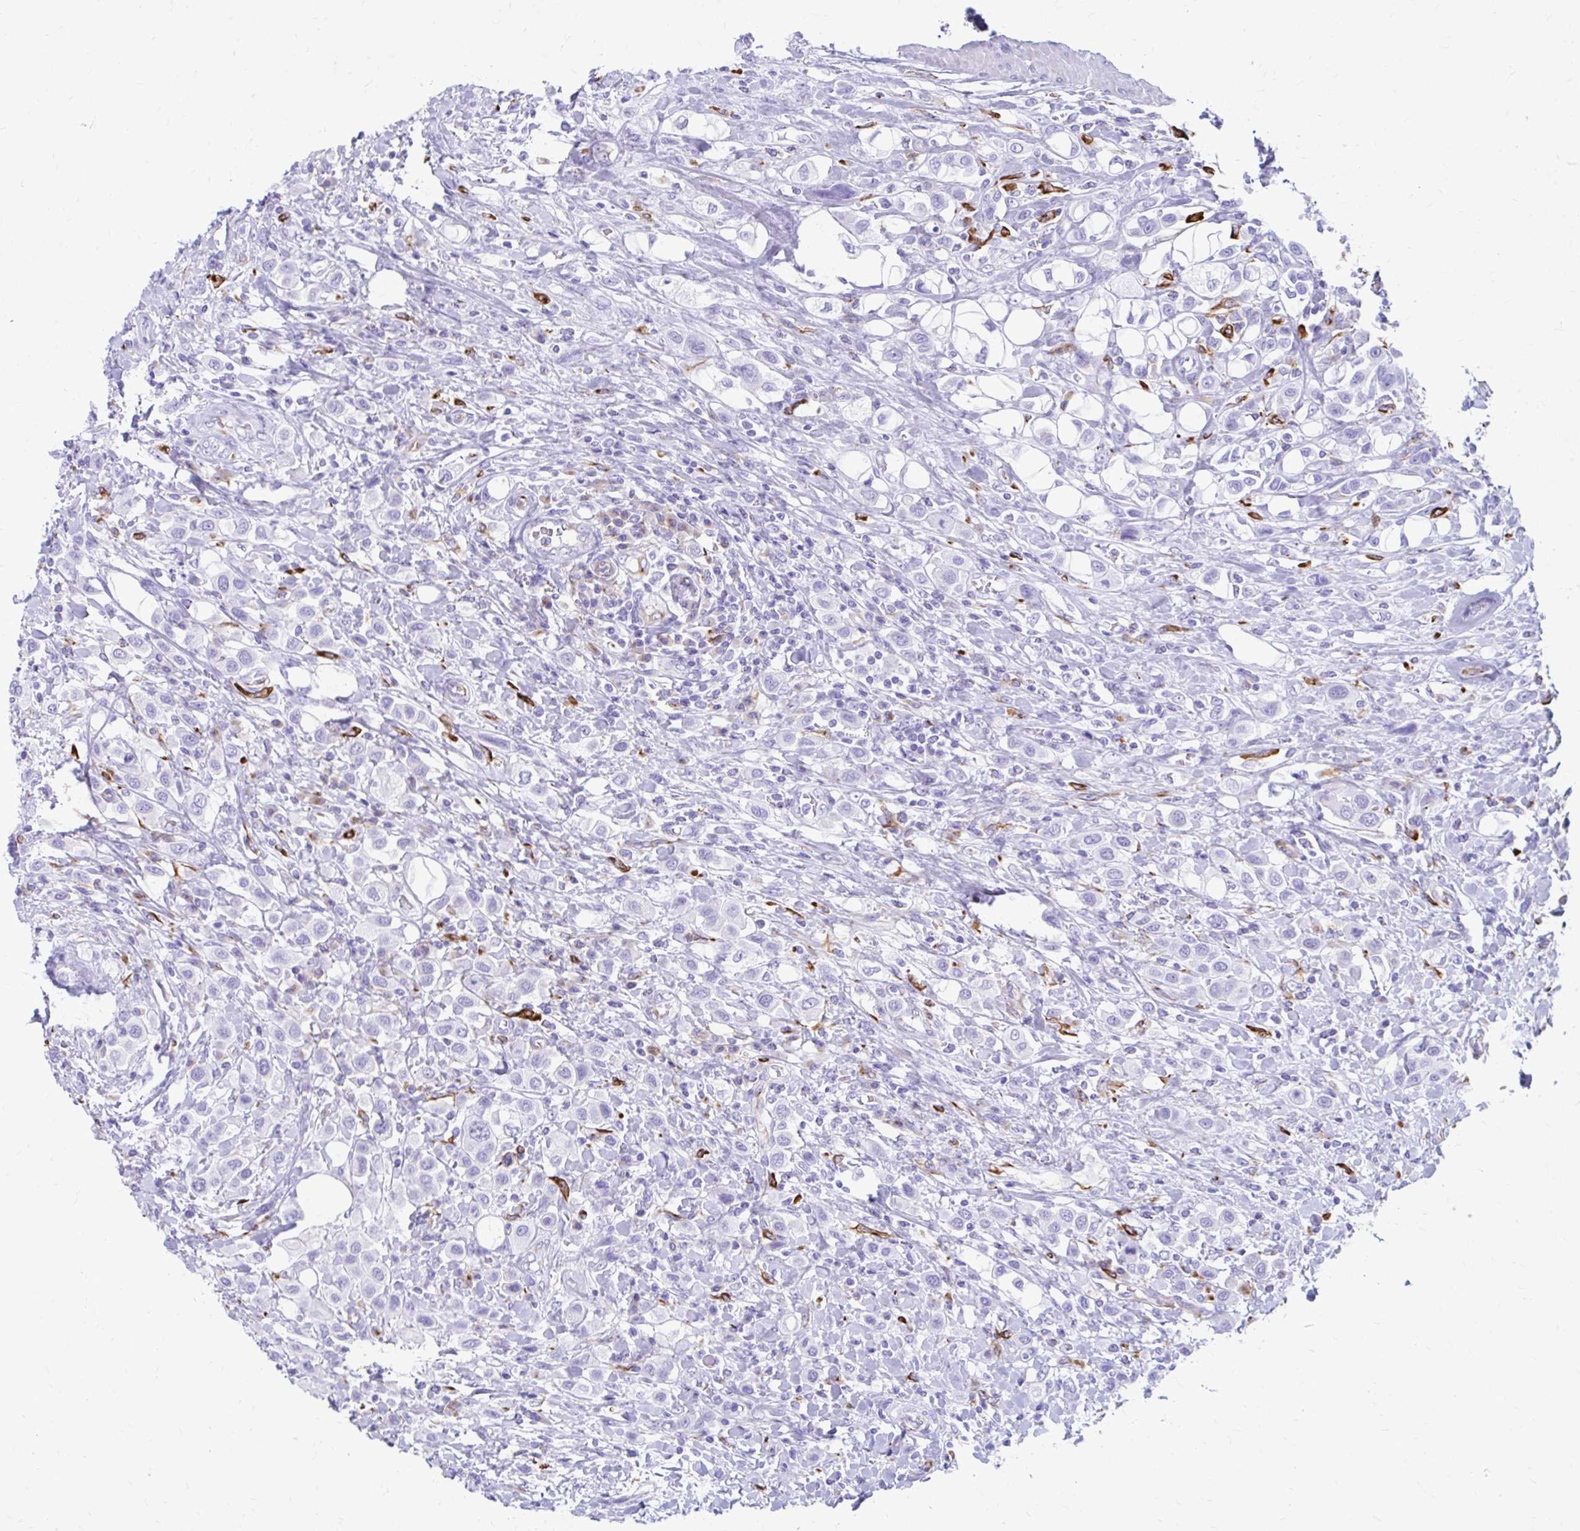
{"staining": {"intensity": "negative", "quantity": "none", "location": "none"}, "tissue": "urothelial cancer", "cell_type": "Tumor cells", "image_type": "cancer", "snomed": [{"axis": "morphology", "description": "Urothelial carcinoma, High grade"}, {"axis": "topography", "description": "Urinary bladder"}], "caption": "High magnification brightfield microscopy of urothelial carcinoma (high-grade) stained with DAB (brown) and counterstained with hematoxylin (blue): tumor cells show no significant positivity.", "gene": "ZNF699", "patient": {"sex": "male", "age": 50}}